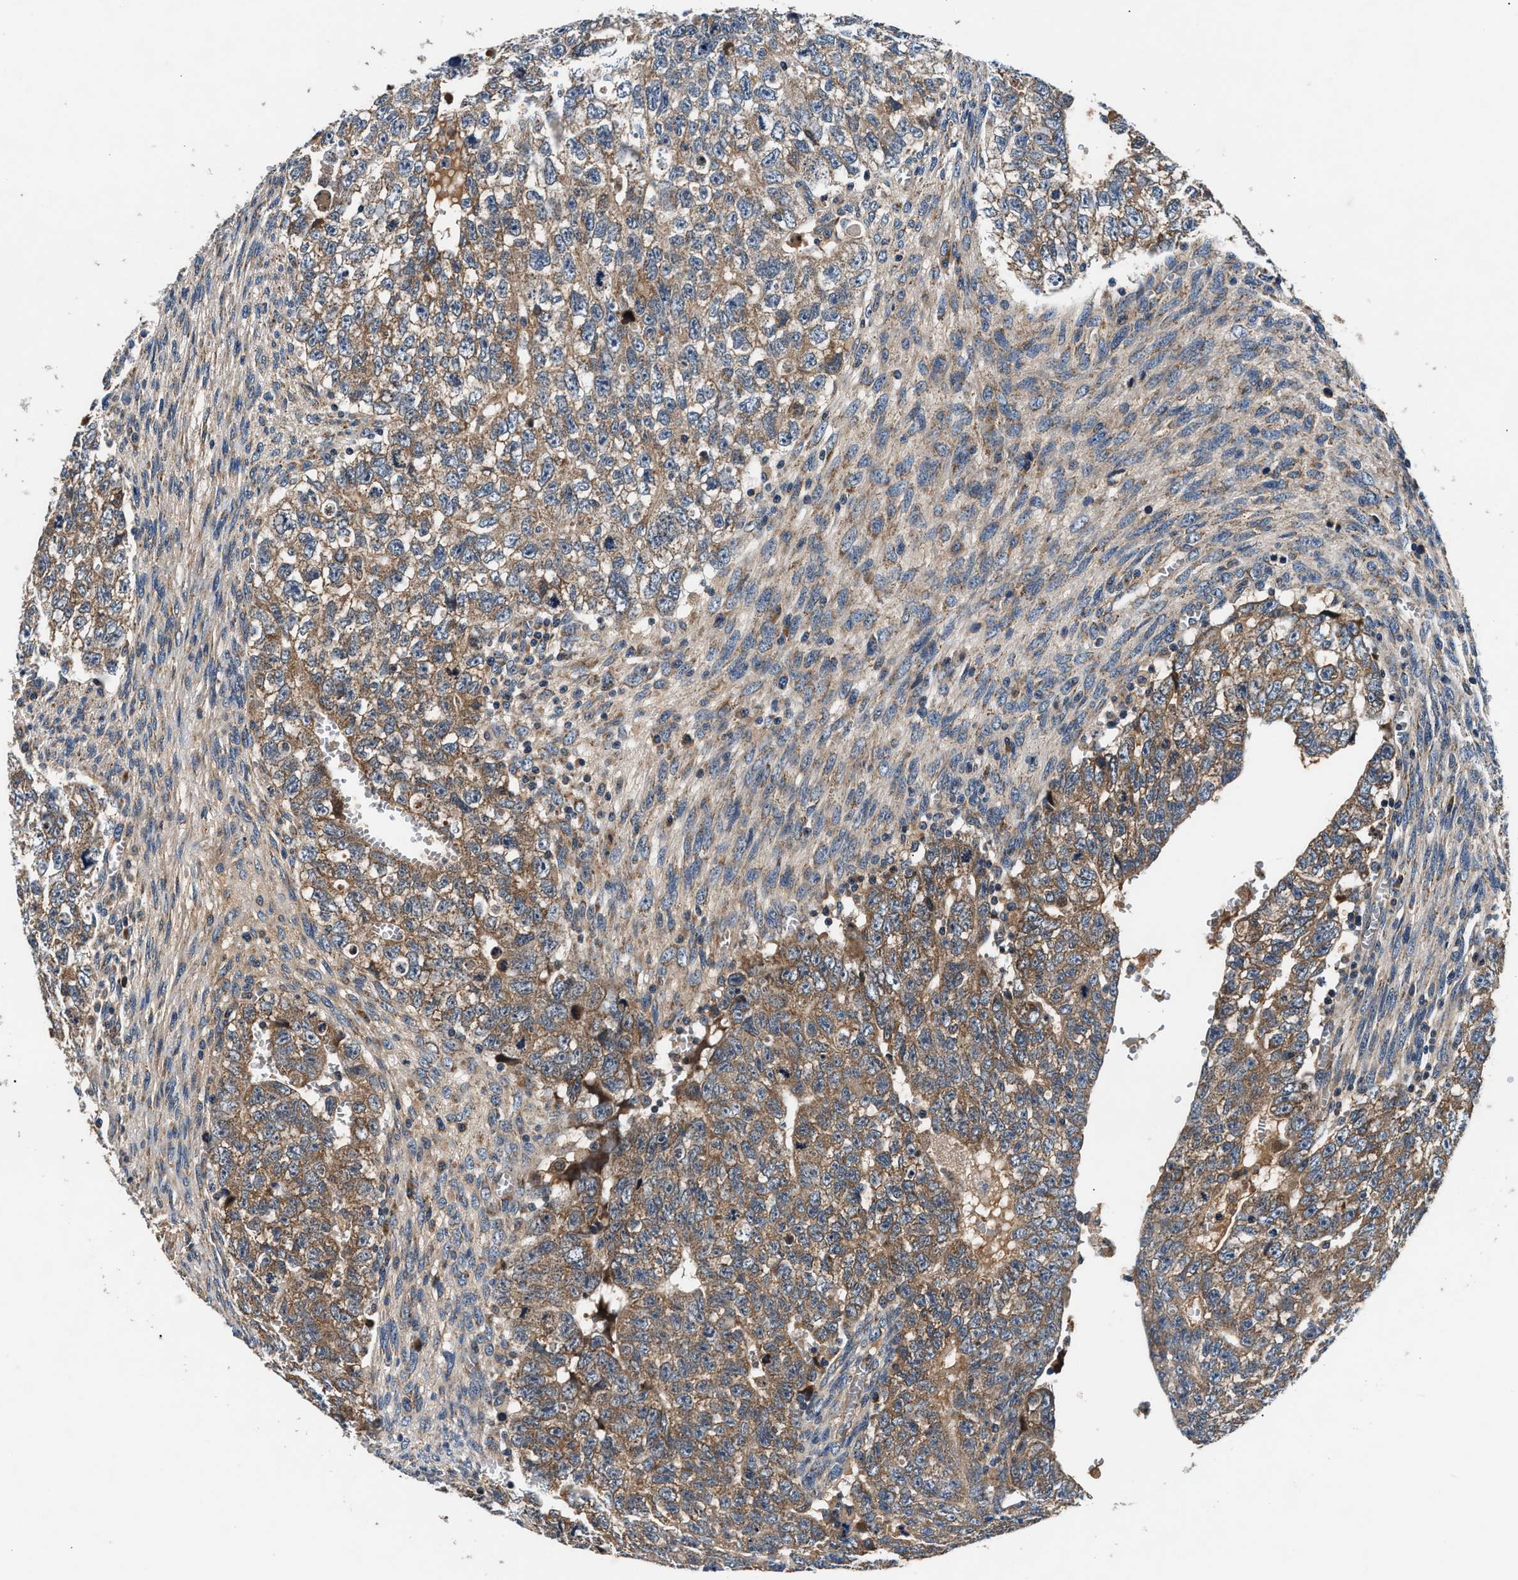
{"staining": {"intensity": "moderate", "quantity": ">75%", "location": "cytoplasmic/membranous"}, "tissue": "testis cancer", "cell_type": "Tumor cells", "image_type": "cancer", "snomed": [{"axis": "morphology", "description": "Seminoma, NOS"}, {"axis": "morphology", "description": "Carcinoma, Embryonal, NOS"}, {"axis": "topography", "description": "Testis"}], "caption": "Immunohistochemistry micrograph of neoplastic tissue: human testis cancer (embryonal carcinoma) stained using IHC reveals medium levels of moderate protein expression localized specifically in the cytoplasmic/membranous of tumor cells, appearing as a cytoplasmic/membranous brown color.", "gene": "IMMT", "patient": {"sex": "male", "age": 38}}